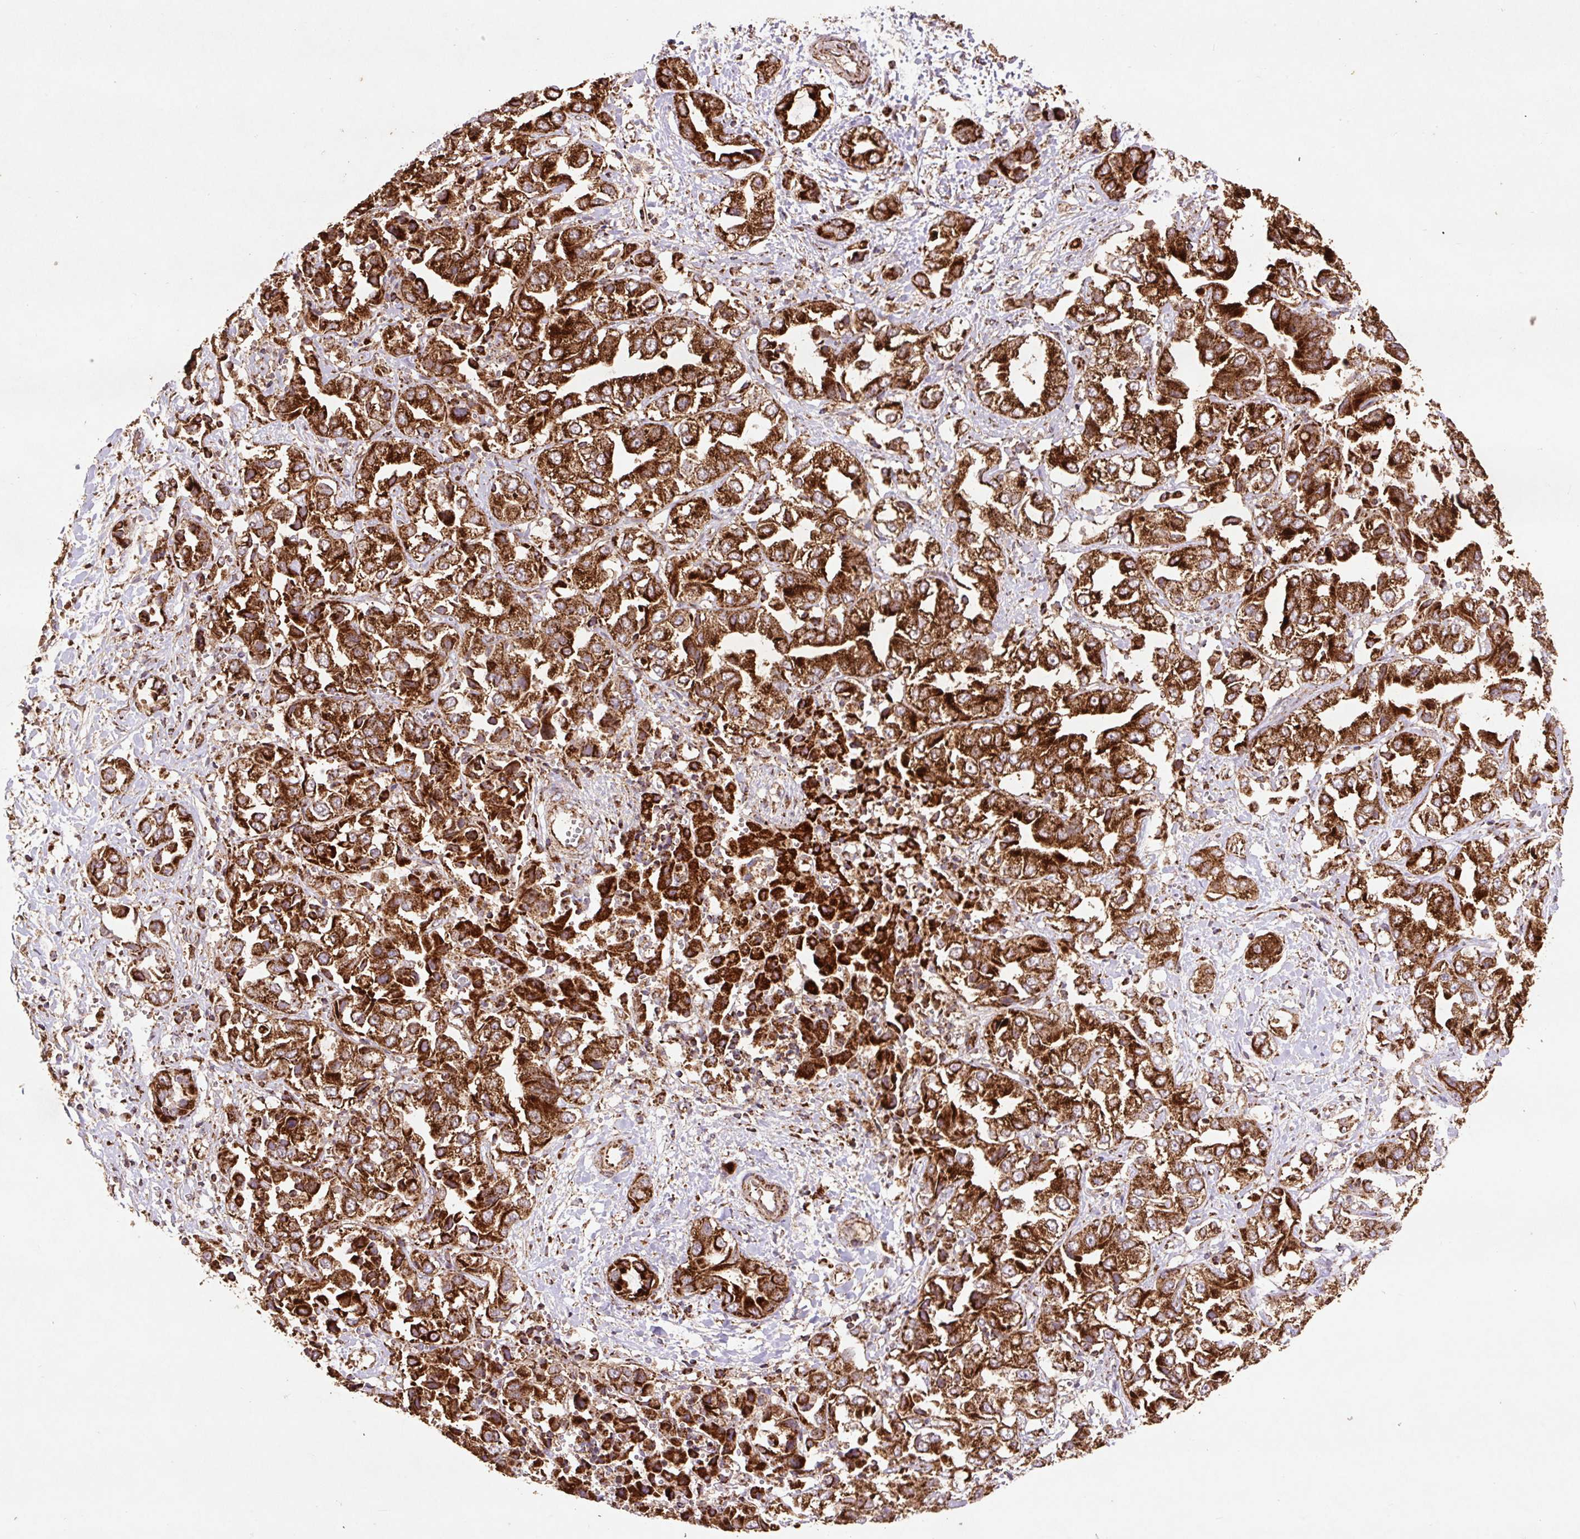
{"staining": {"intensity": "strong", "quantity": ">75%", "location": "cytoplasmic/membranous"}, "tissue": "liver cancer", "cell_type": "Tumor cells", "image_type": "cancer", "snomed": [{"axis": "morphology", "description": "Cholangiocarcinoma"}, {"axis": "topography", "description": "Liver"}], "caption": "Tumor cells exhibit high levels of strong cytoplasmic/membranous expression in approximately >75% of cells in human liver cholangiocarcinoma.", "gene": "ATP5F1A", "patient": {"sex": "female", "age": 52}}